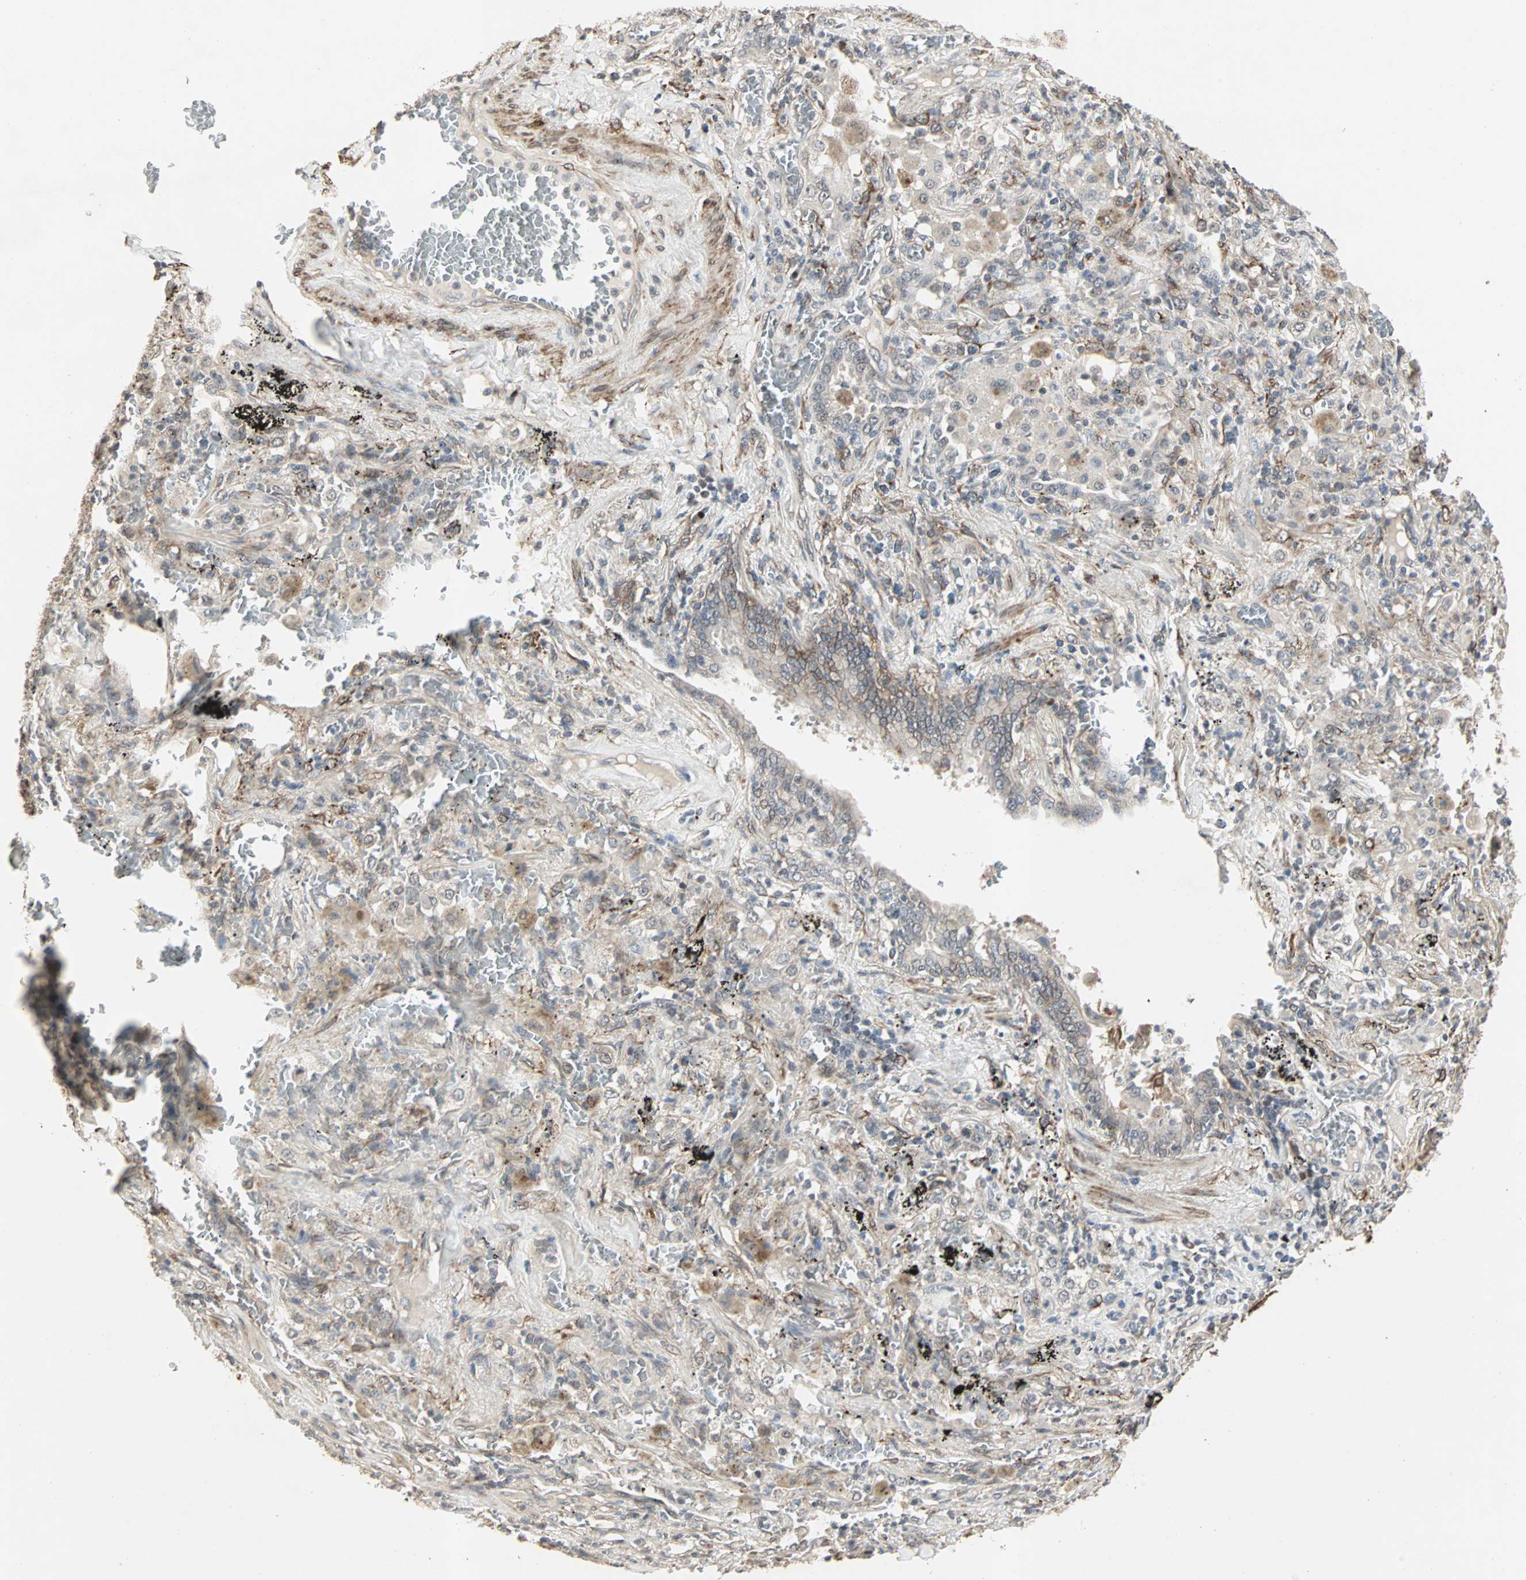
{"staining": {"intensity": "weak", "quantity": "25%-75%", "location": "cytoplasmic/membranous"}, "tissue": "lung cancer", "cell_type": "Tumor cells", "image_type": "cancer", "snomed": [{"axis": "morphology", "description": "Squamous cell carcinoma, NOS"}, {"axis": "topography", "description": "Lung"}], "caption": "A low amount of weak cytoplasmic/membranous expression is identified in about 25%-75% of tumor cells in lung squamous cell carcinoma tissue.", "gene": "TRPV4", "patient": {"sex": "male", "age": 57}}